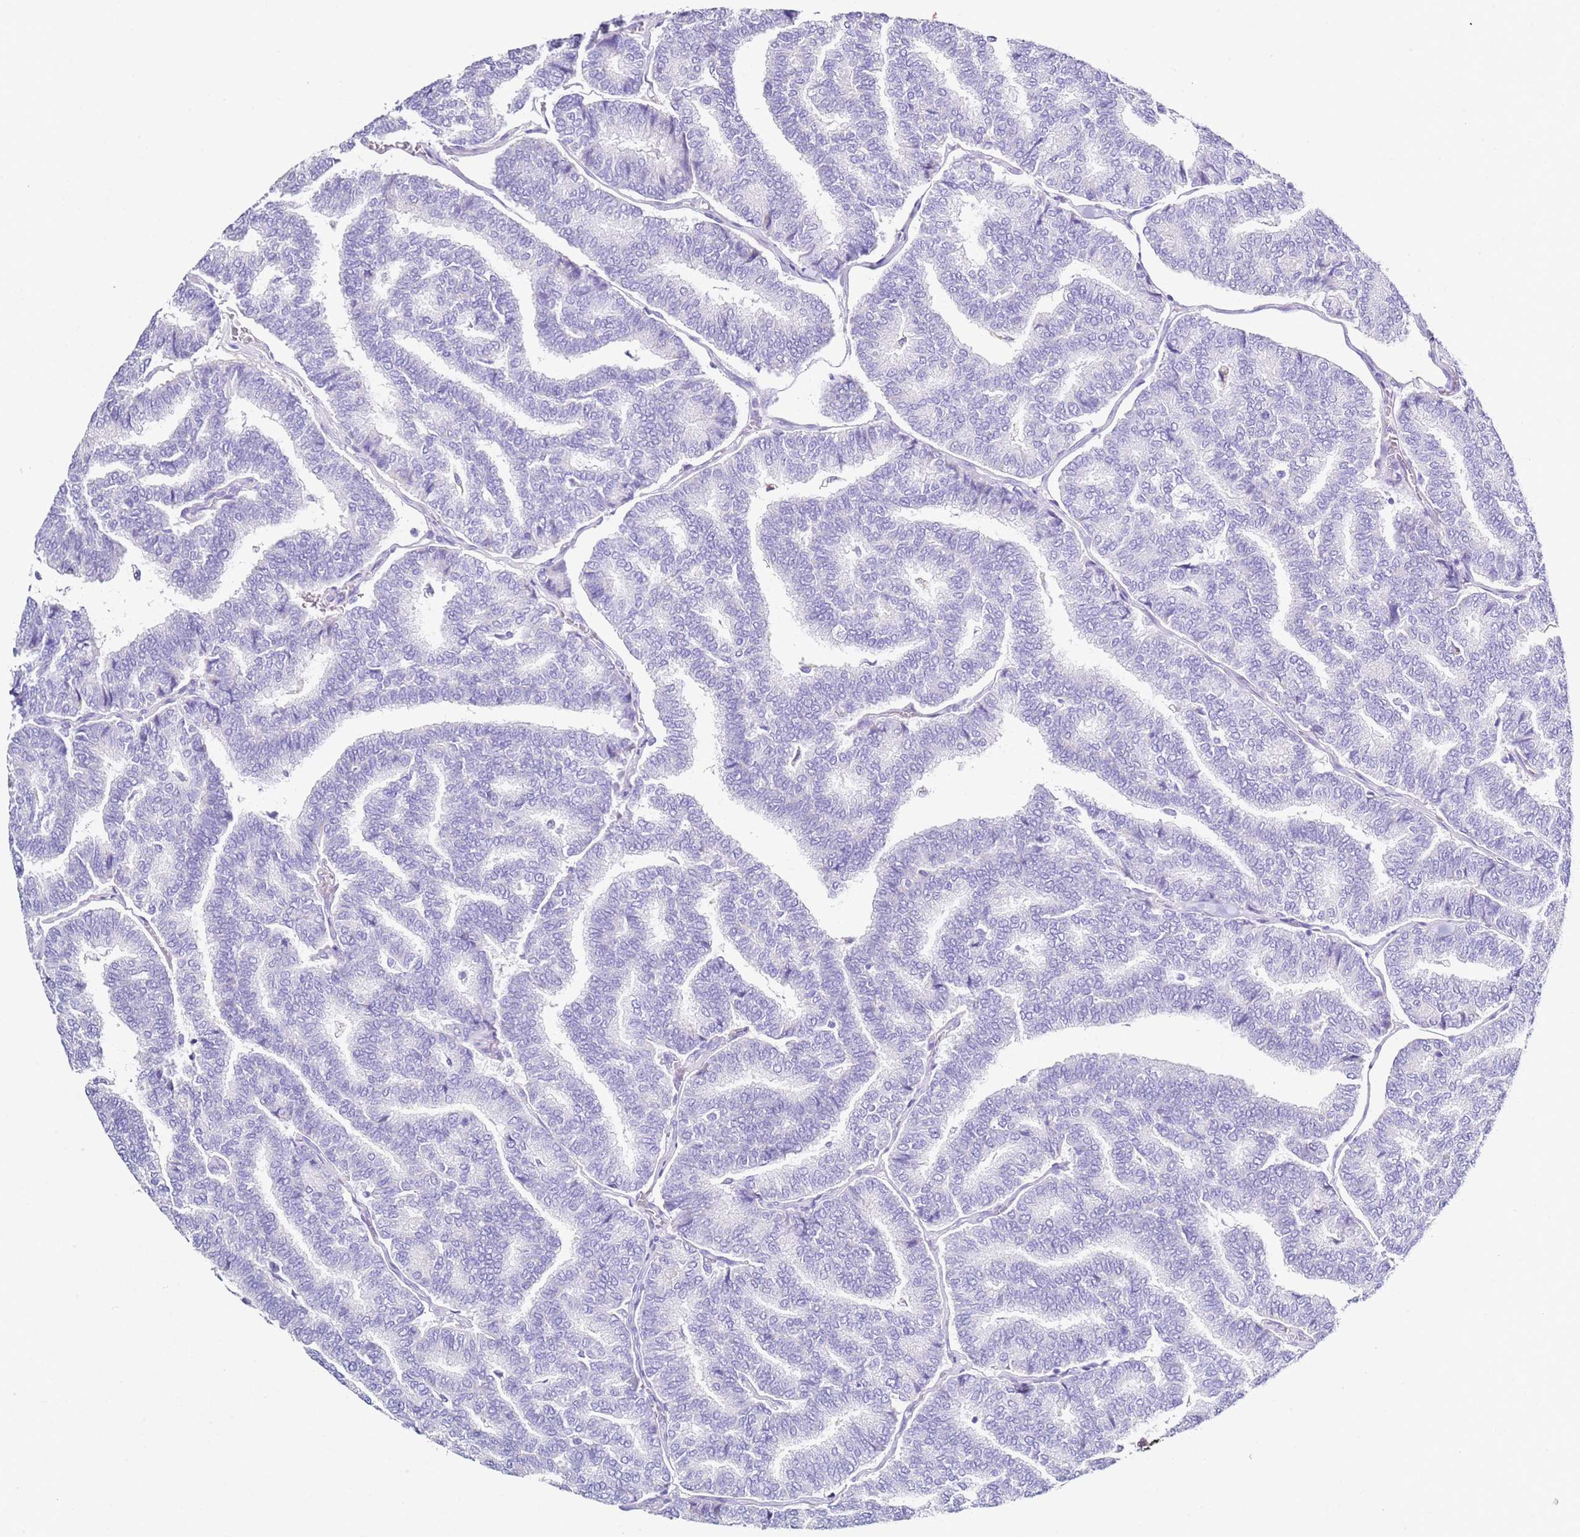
{"staining": {"intensity": "negative", "quantity": "none", "location": "none"}, "tissue": "thyroid cancer", "cell_type": "Tumor cells", "image_type": "cancer", "snomed": [{"axis": "morphology", "description": "Papillary adenocarcinoma, NOS"}, {"axis": "topography", "description": "Thyroid gland"}], "caption": "The immunohistochemistry histopathology image has no significant staining in tumor cells of thyroid cancer tissue.", "gene": "PTBP2", "patient": {"sex": "female", "age": 35}}